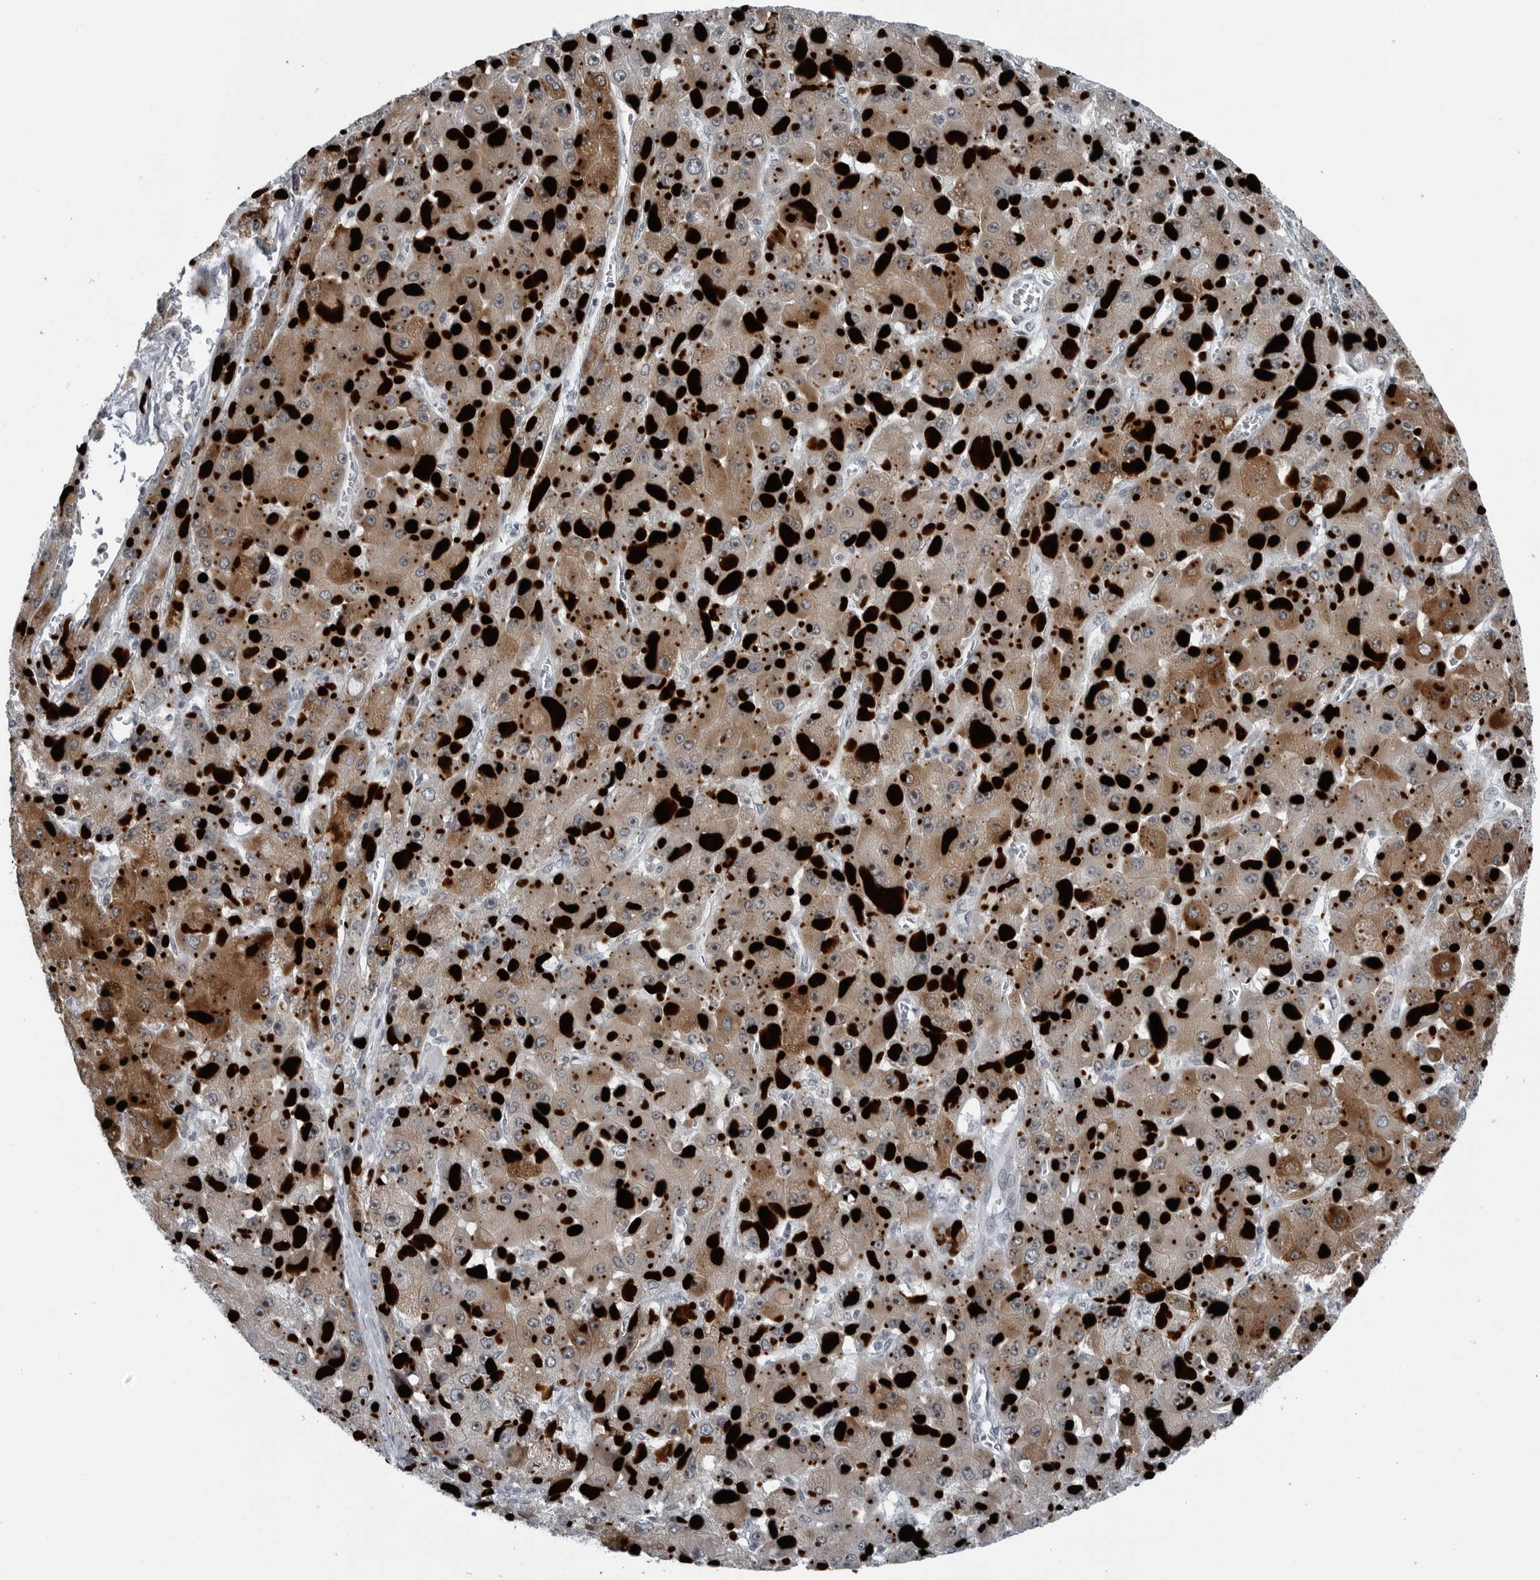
{"staining": {"intensity": "weak", "quantity": ">75%", "location": "cytoplasmic/membranous"}, "tissue": "liver cancer", "cell_type": "Tumor cells", "image_type": "cancer", "snomed": [{"axis": "morphology", "description": "Carcinoma, Hepatocellular, NOS"}, {"axis": "topography", "description": "Liver"}], "caption": "Weak cytoplasmic/membranous staining is appreciated in about >75% of tumor cells in liver hepatocellular carcinoma.", "gene": "DNAAF11", "patient": {"sex": "female", "age": 73}}